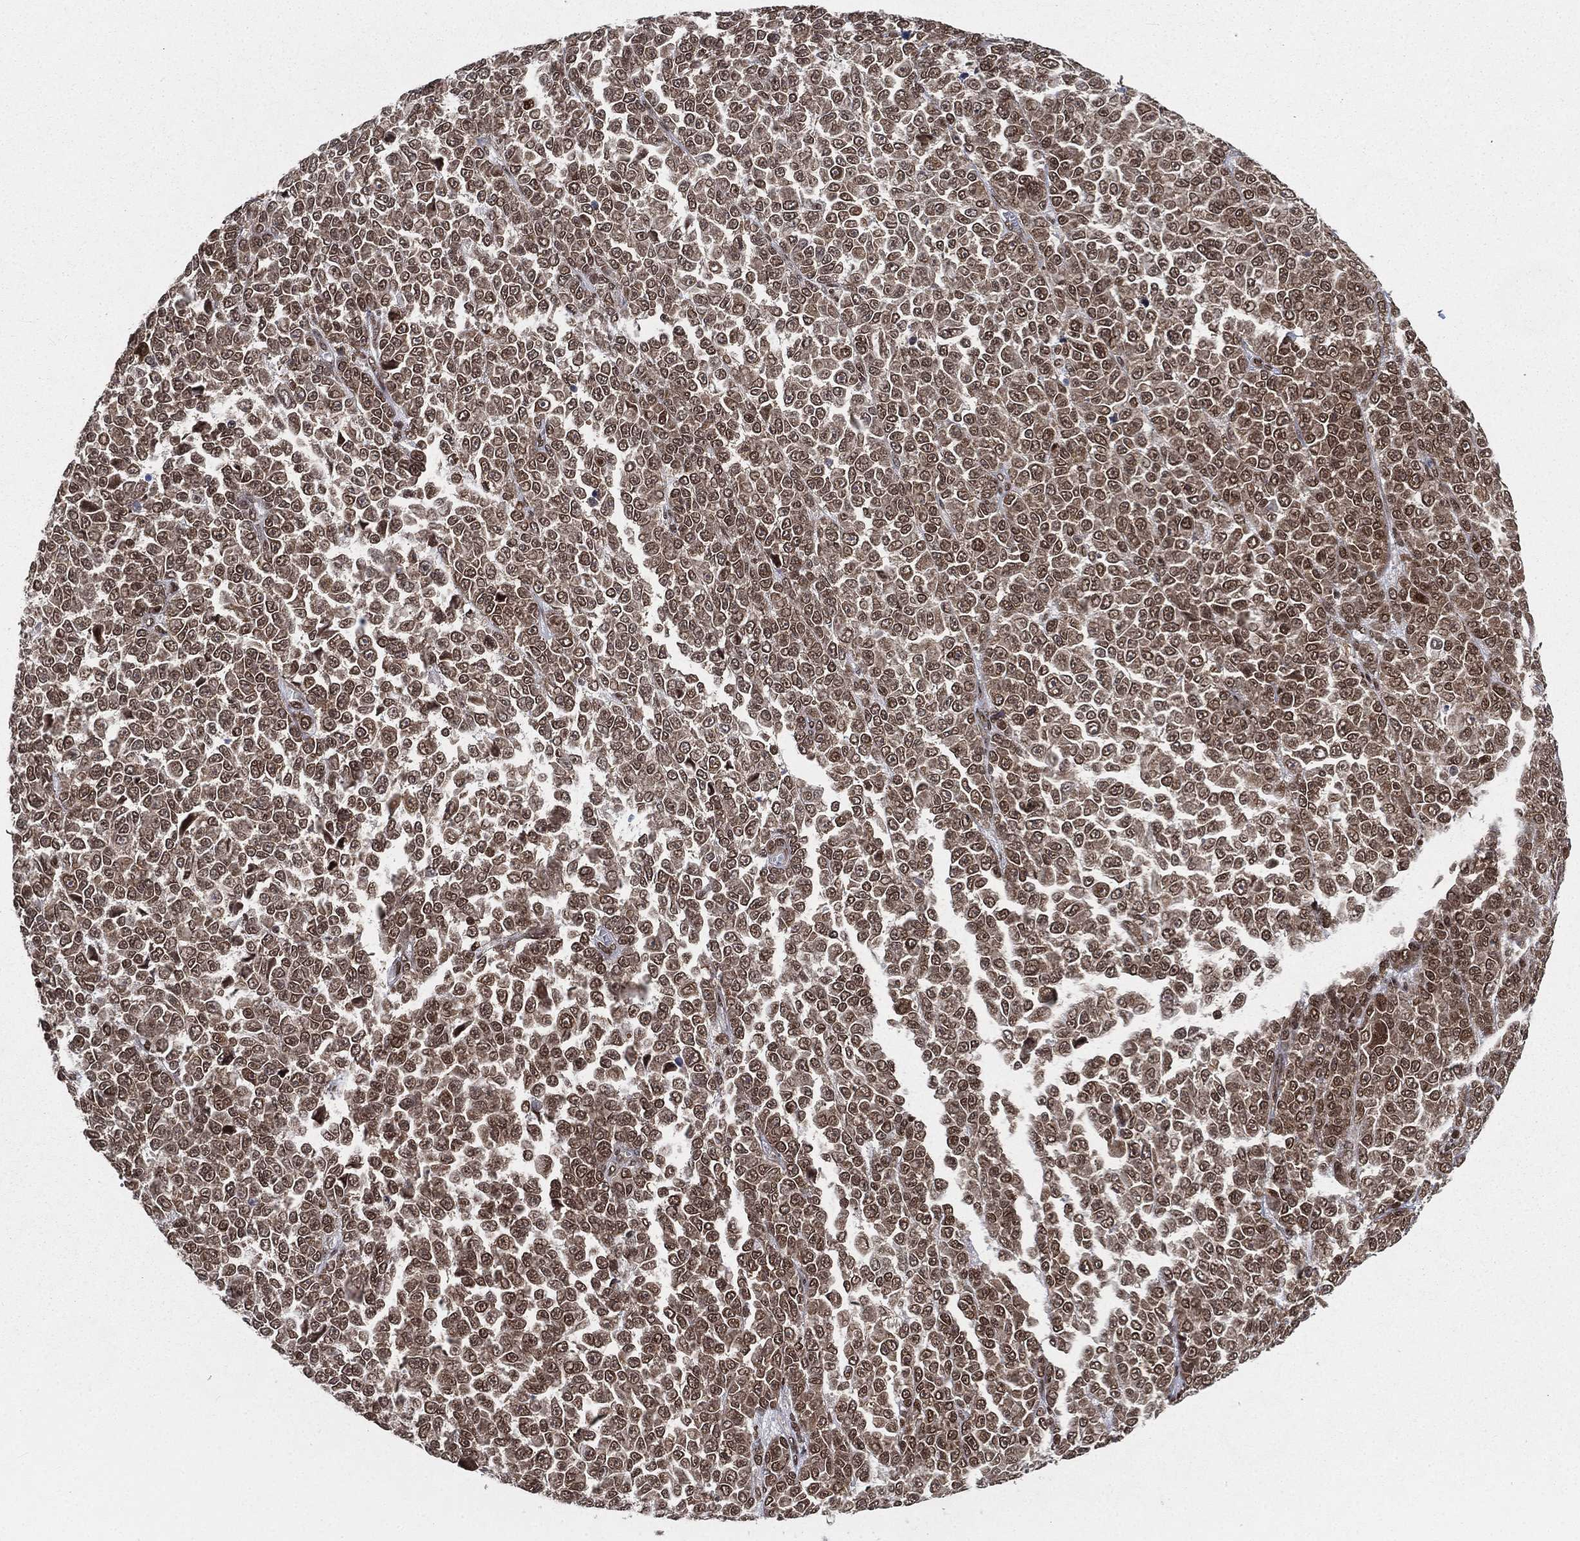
{"staining": {"intensity": "moderate", "quantity": ">75%", "location": "nuclear"}, "tissue": "melanoma", "cell_type": "Tumor cells", "image_type": "cancer", "snomed": [{"axis": "morphology", "description": "Malignant melanoma, NOS"}, {"axis": "topography", "description": "Skin"}], "caption": "DAB immunohistochemical staining of malignant melanoma reveals moderate nuclear protein positivity in approximately >75% of tumor cells. (DAB (3,3'-diaminobenzidine) IHC with brightfield microscopy, high magnification).", "gene": "FUBP3", "patient": {"sex": "female", "age": 95}}